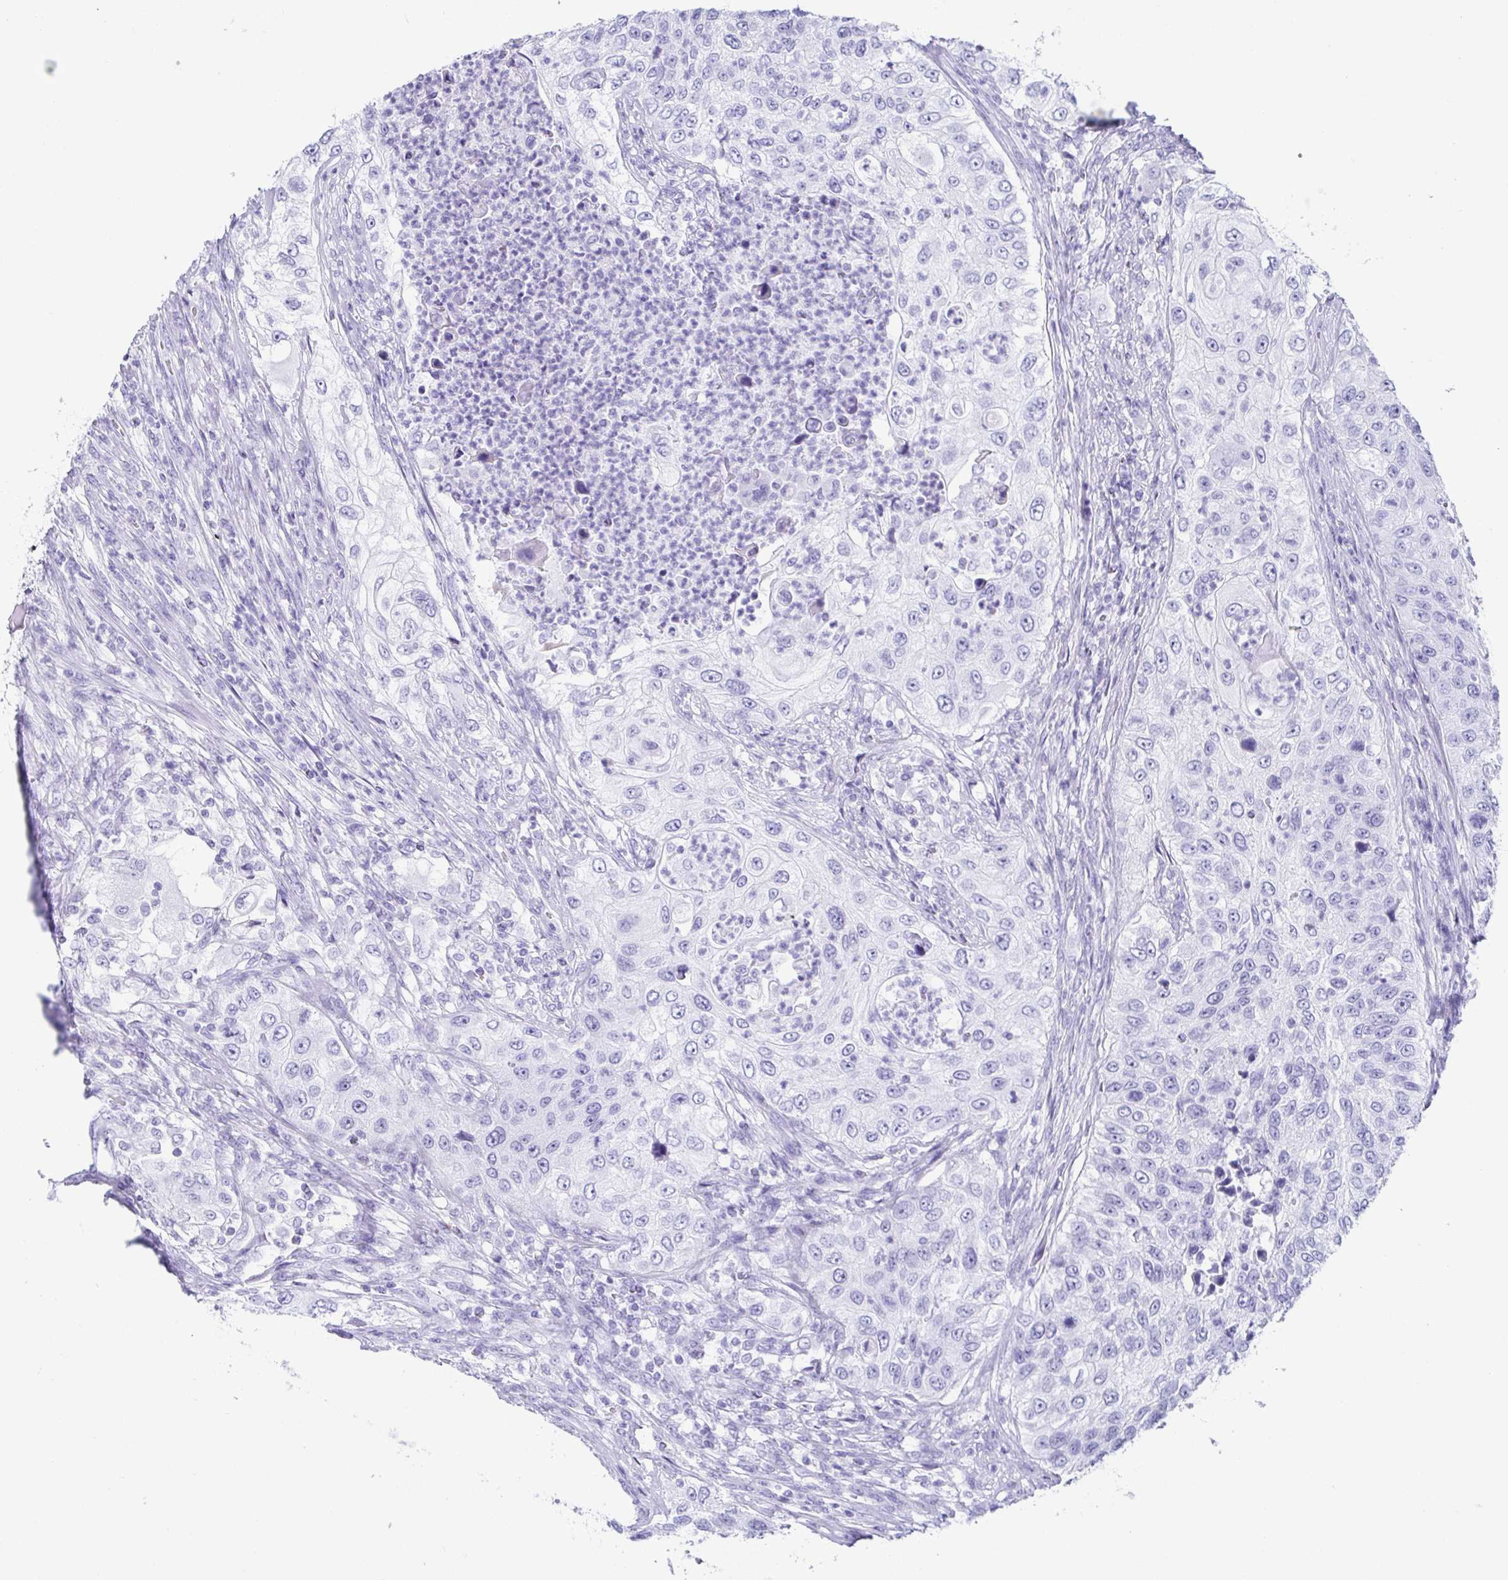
{"staining": {"intensity": "negative", "quantity": "none", "location": "none"}, "tissue": "urothelial cancer", "cell_type": "Tumor cells", "image_type": "cancer", "snomed": [{"axis": "morphology", "description": "Urothelial carcinoma, High grade"}, {"axis": "topography", "description": "Urinary bladder"}], "caption": "IHC micrograph of human high-grade urothelial carcinoma stained for a protein (brown), which exhibits no staining in tumor cells.", "gene": "CD164L2", "patient": {"sex": "female", "age": 60}}